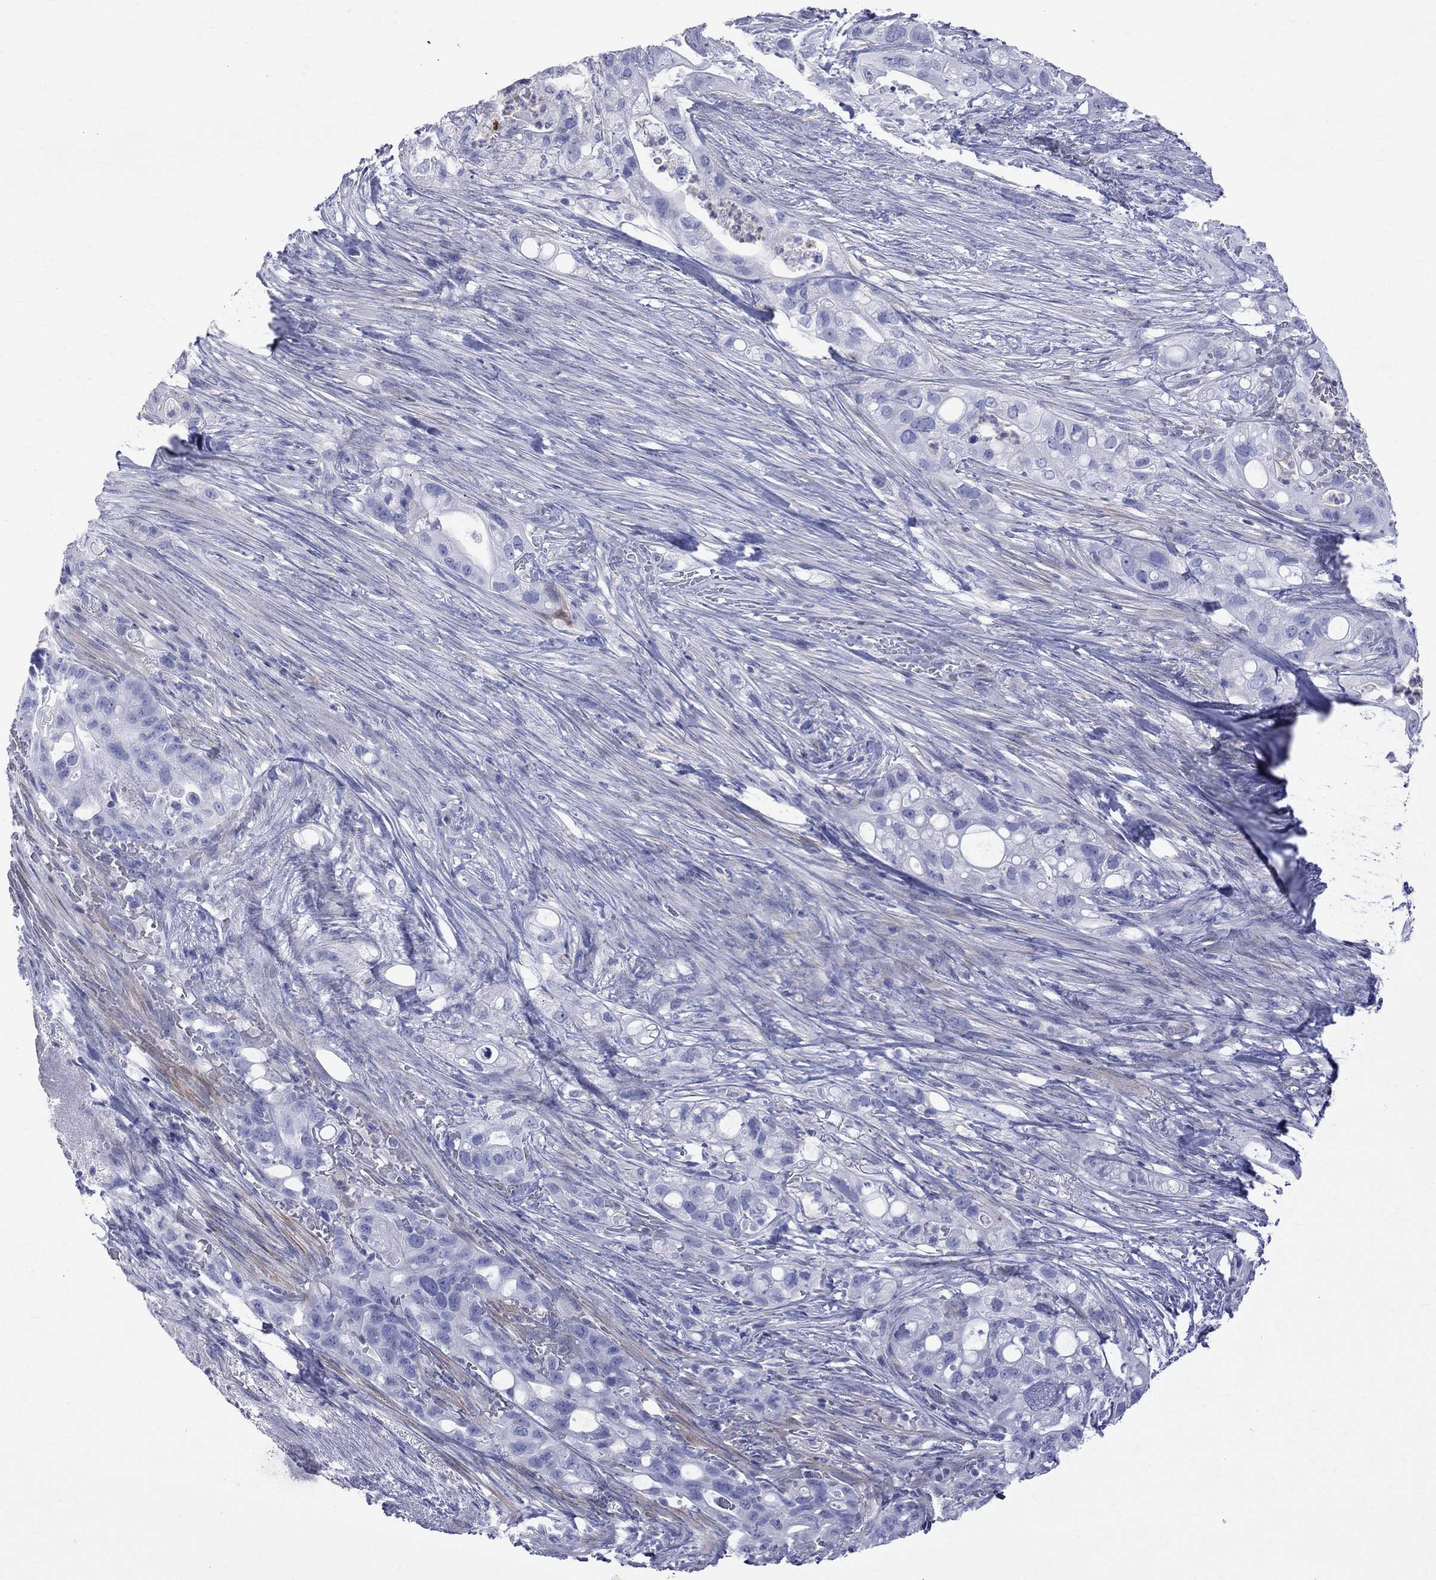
{"staining": {"intensity": "negative", "quantity": "none", "location": "none"}, "tissue": "pancreatic cancer", "cell_type": "Tumor cells", "image_type": "cancer", "snomed": [{"axis": "morphology", "description": "Adenocarcinoma, NOS"}, {"axis": "topography", "description": "Pancreas"}], "caption": "Photomicrograph shows no significant protein expression in tumor cells of pancreatic cancer. The staining is performed using DAB brown chromogen with nuclei counter-stained in using hematoxylin.", "gene": "S100A3", "patient": {"sex": "female", "age": 72}}